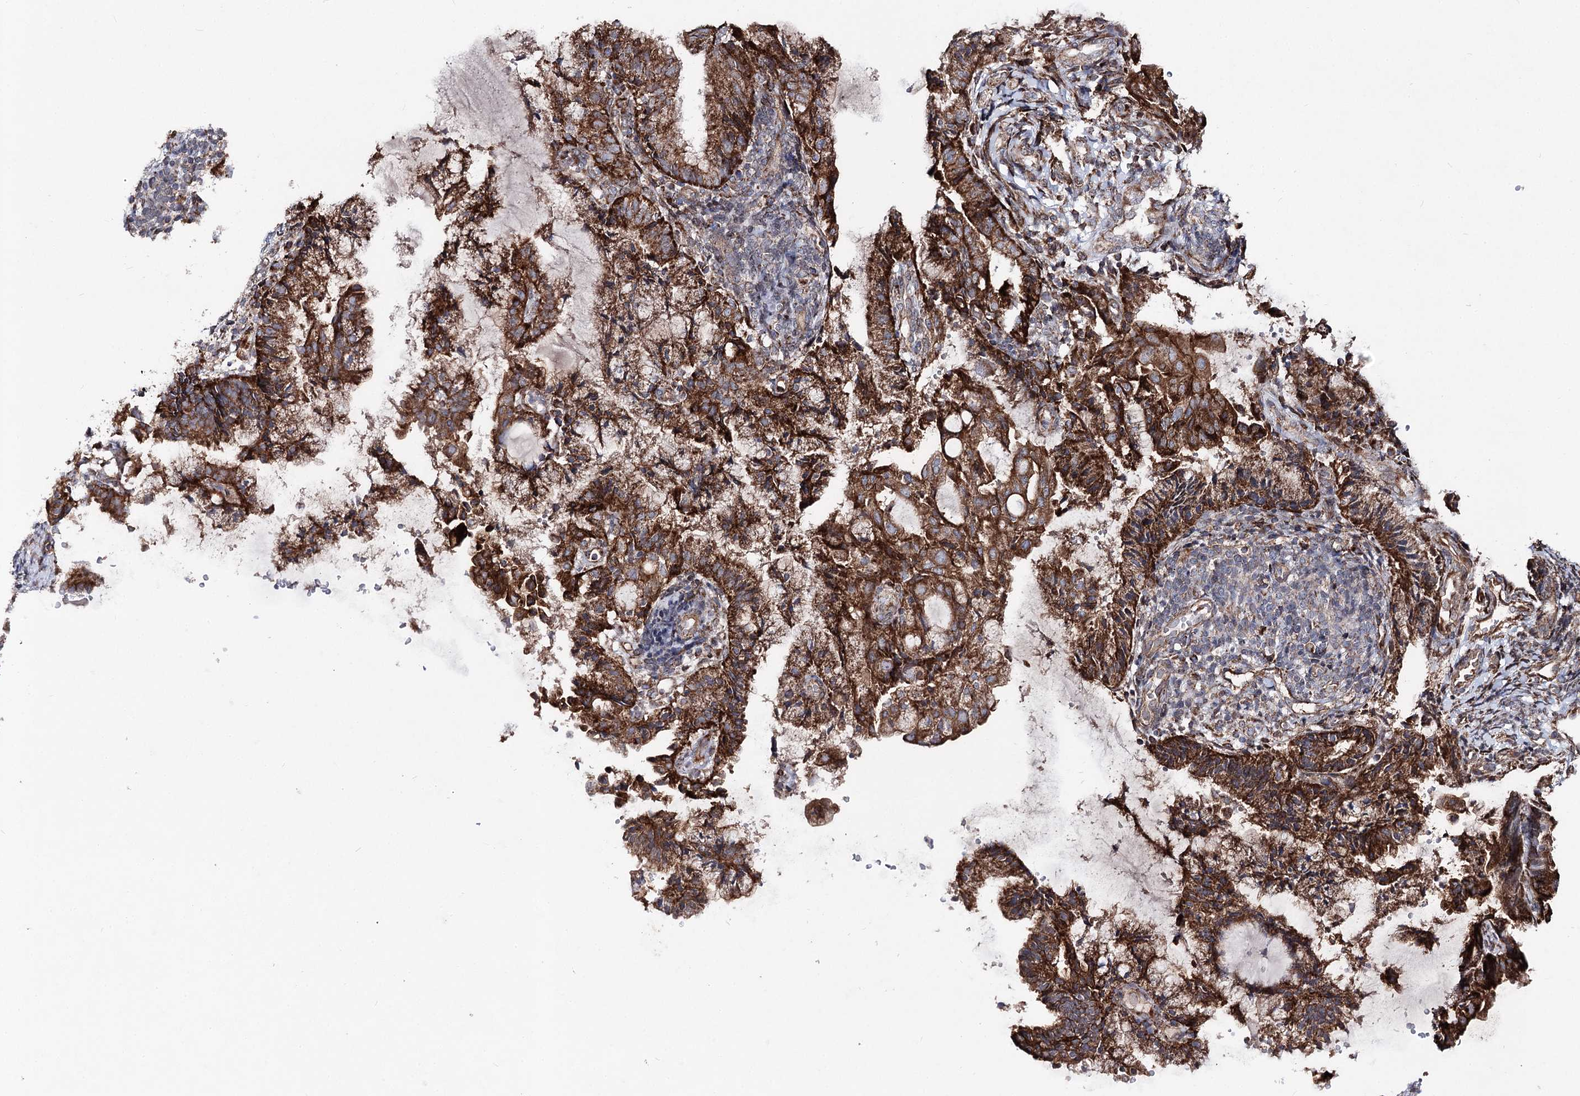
{"staining": {"intensity": "strong", "quantity": ">75%", "location": "cytoplasmic/membranous"}, "tissue": "endometrial cancer", "cell_type": "Tumor cells", "image_type": "cancer", "snomed": [{"axis": "morphology", "description": "Adenocarcinoma, NOS"}, {"axis": "topography", "description": "Endometrium"}], "caption": "This histopathology image displays immunohistochemistry (IHC) staining of human adenocarcinoma (endometrial), with high strong cytoplasmic/membranous positivity in approximately >75% of tumor cells.", "gene": "MSANTD2", "patient": {"sex": "female", "age": 86}}